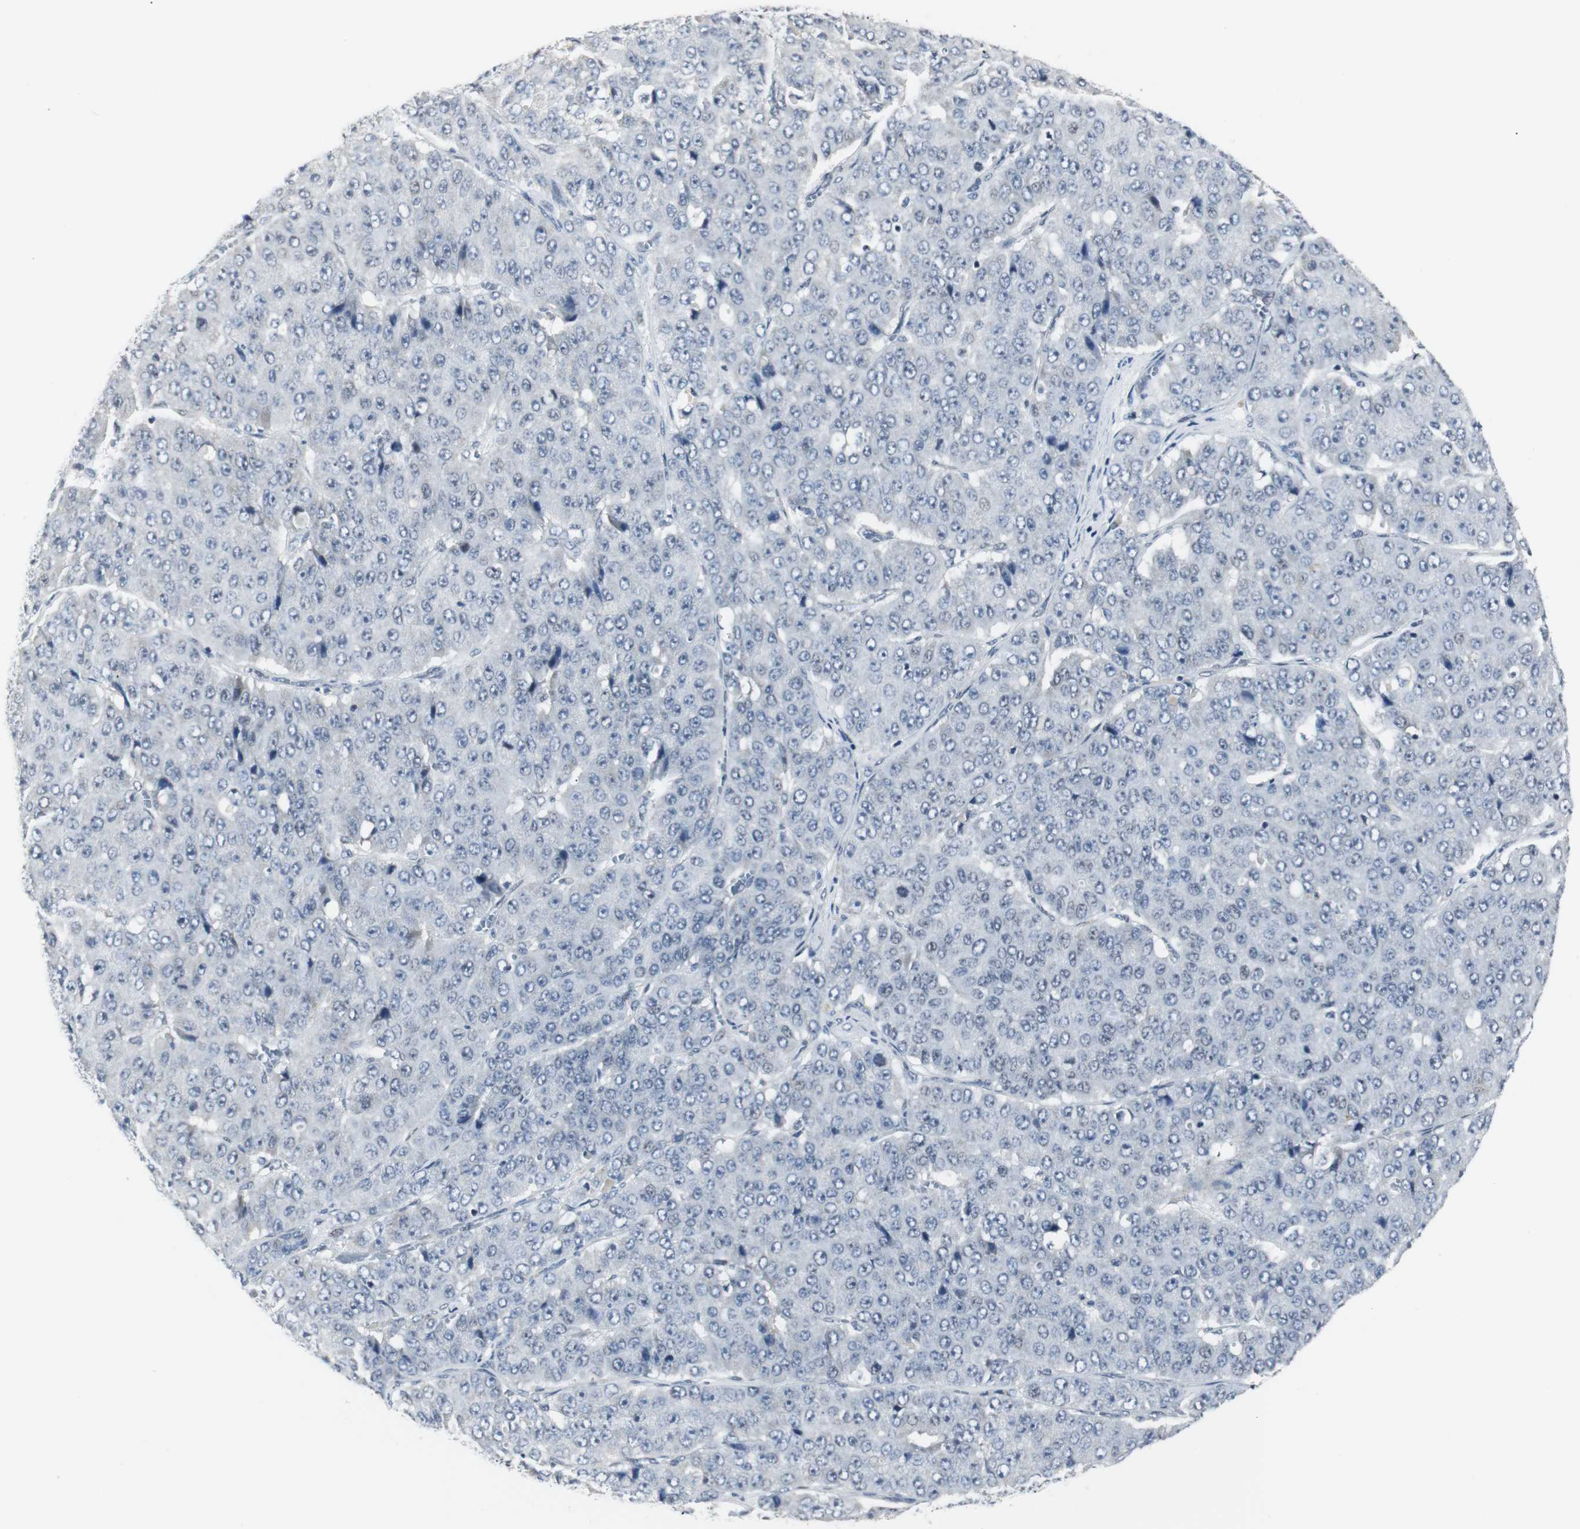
{"staining": {"intensity": "negative", "quantity": "none", "location": "none"}, "tissue": "pancreatic cancer", "cell_type": "Tumor cells", "image_type": "cancer", "snomed": [{"axis": "morphology", "description": "Adenocarcinoma, NOS"}, {"axis": "topography", "description": "Pancreas"}], "caption": "The image reveals no significant positivity in tumor cells of pancreatic adenocarcinoma.", "gene": "MTA1", "patient": {"sex": "male", "age": 50}}